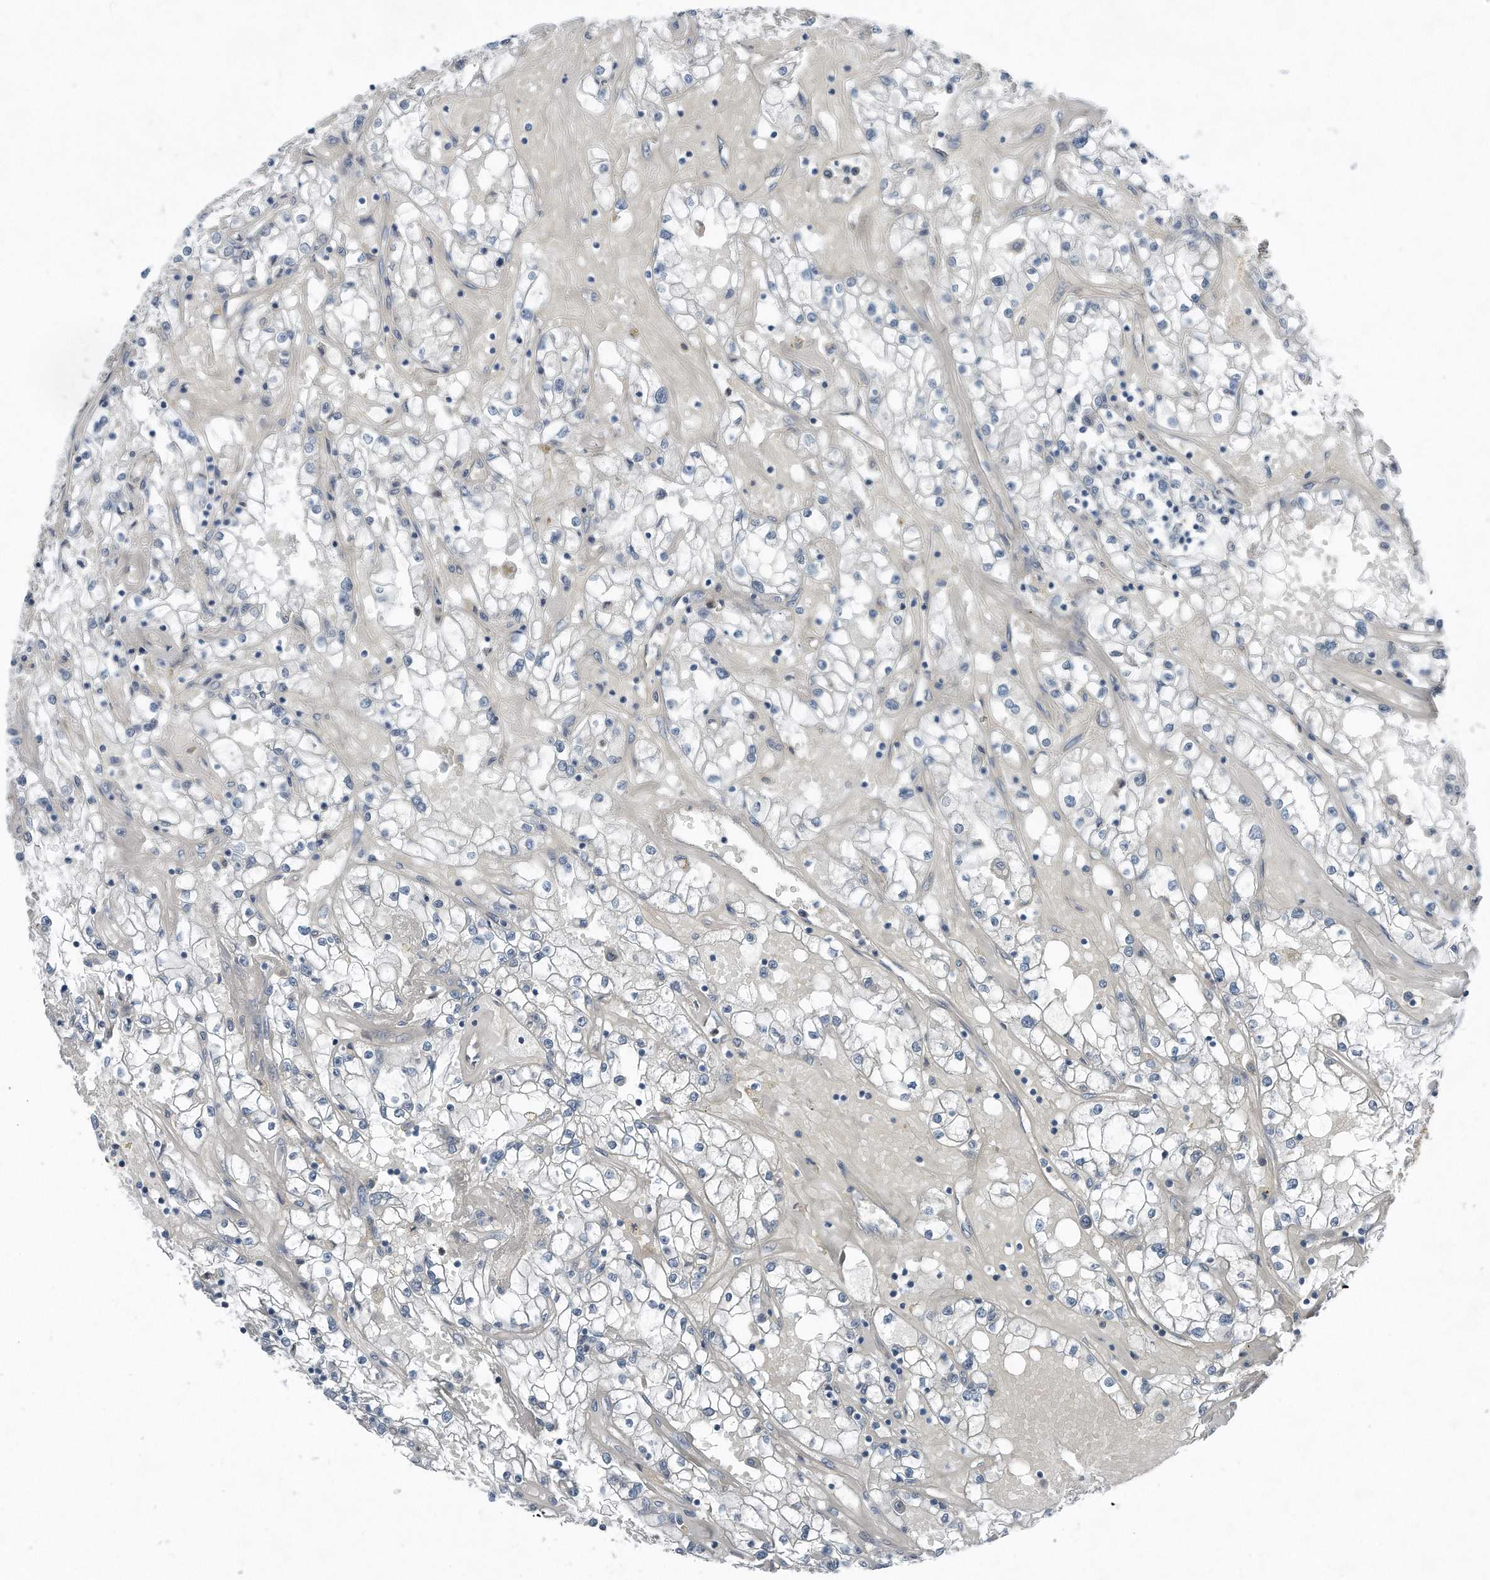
{"staining": {"intensity": "negative", "quantity": "none", "location": "none"}, "tissue": "renal cancer", "cell_type": "Tumor cells", "image_type": "cancer", "snomed": [{"axis": "morphology", "description": "Adenocarcinoma, NOS"}, {"axis": "topography", "description": "Kidney"}], "caption": "This is an immunohistochemistry histopathology image of human adenocarcinoma (renal). There is no staining in tumor cells.", "gene": "YRDC", "patient": {"sex": "male", "age": 56}}